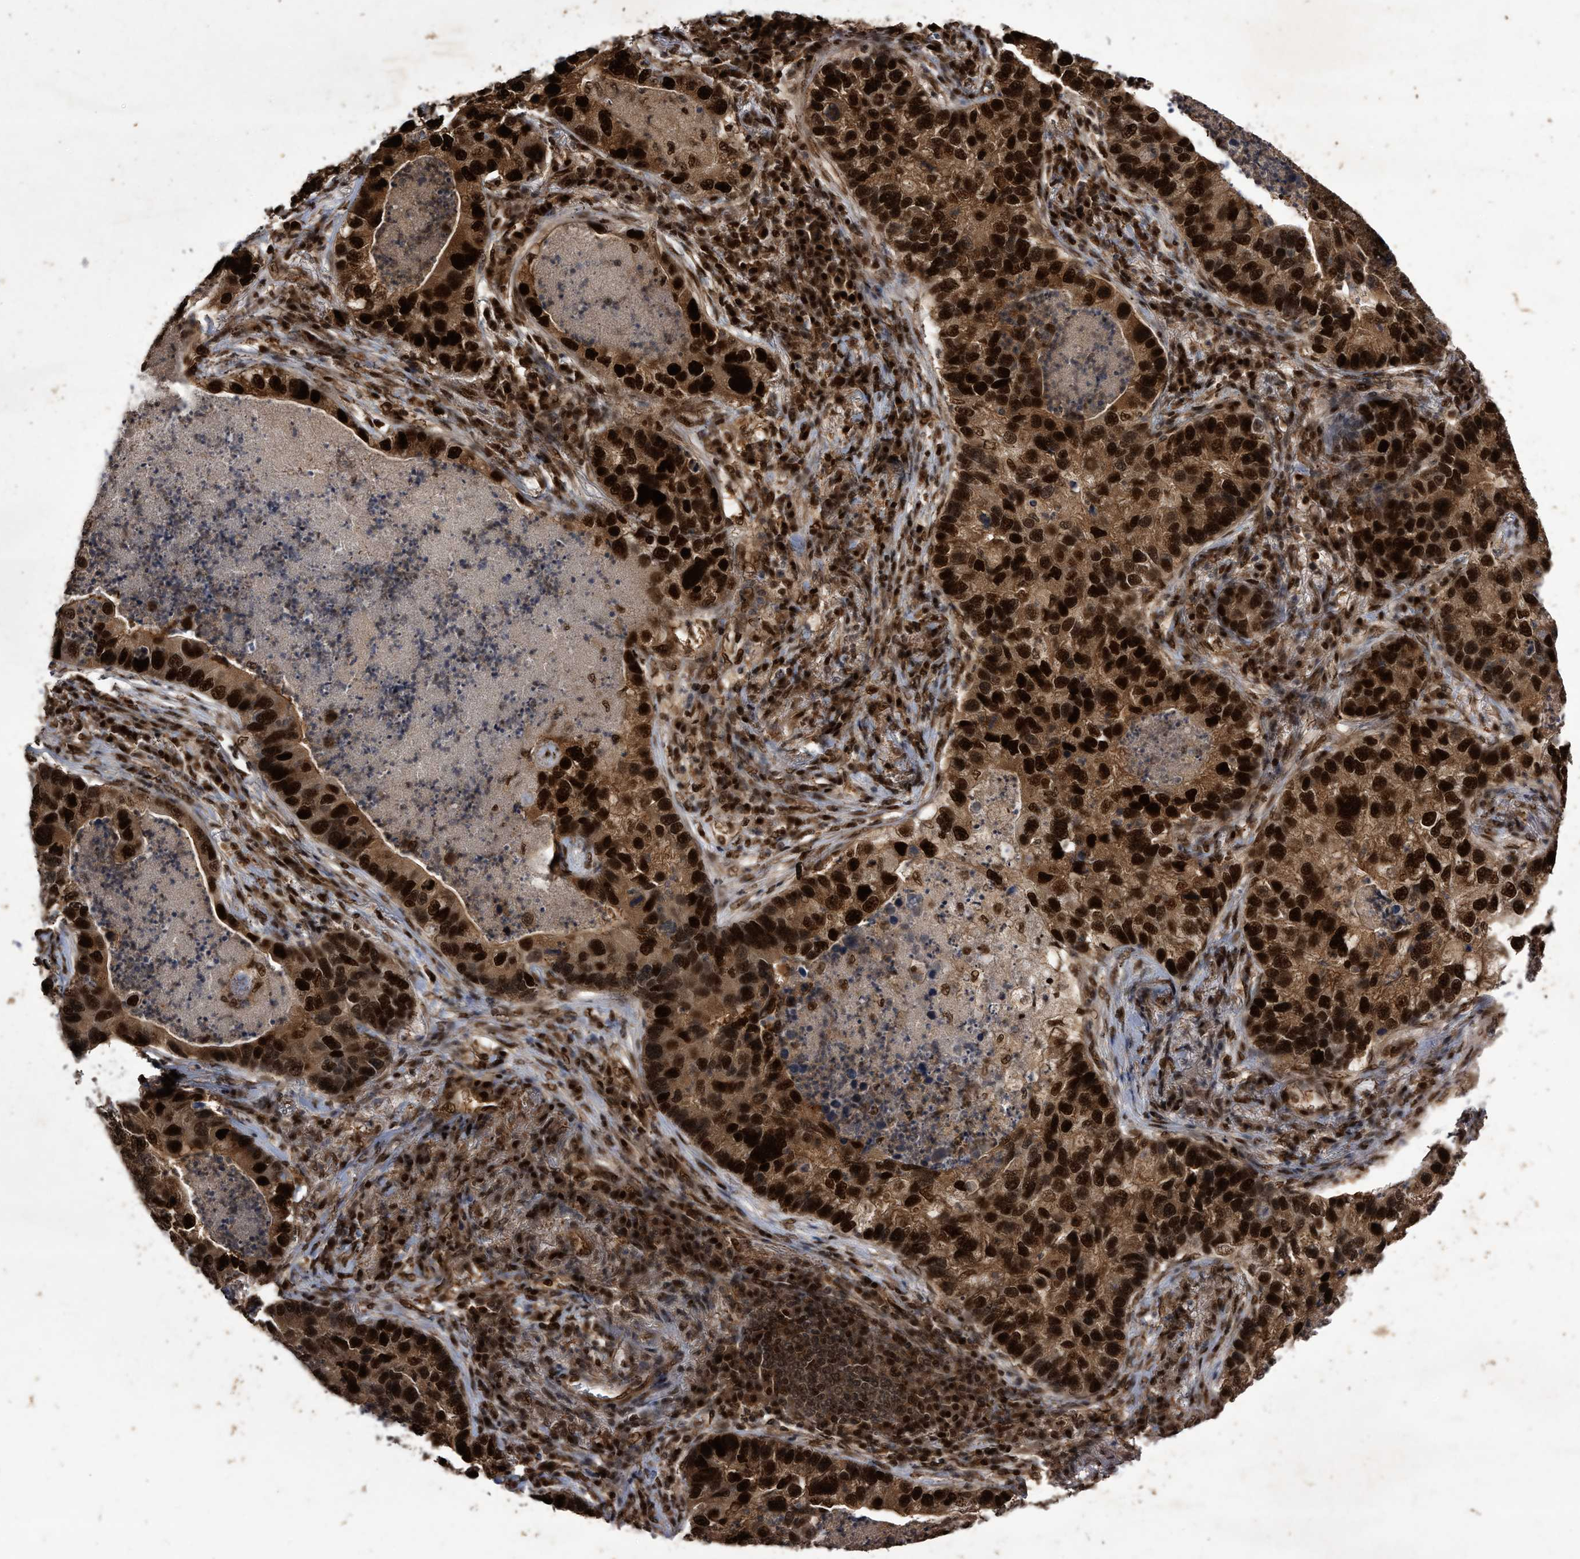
{"staining": {"intensity": "strong", "quantity": ">75%", "location": "cytoplasmic/membranous,nuclear"}, "tissue": "lung cancer", "cell_type": "Tumor cells", "image_type": "cancer", "snomed": [{"axis": "morphology", "description": "Normal tissue, NOS"}, {"axis": "morphology", "description": "Adenocarcinoma, NOS"}, {"axis": "topography", "description": "Bronchus"}, {"axis": "topography", "description": "Lung"}], "caption": "A high-resolution histopathology image shows immunohistochemistry (IHC) staining of adenocarcinoma (lung), which exhibits strong cytoplasmic/membranous and nuclear staining in about >75% of tumor cells.", "gene": "RAD23B", "patient": {"sex": "male", "age": 54}}